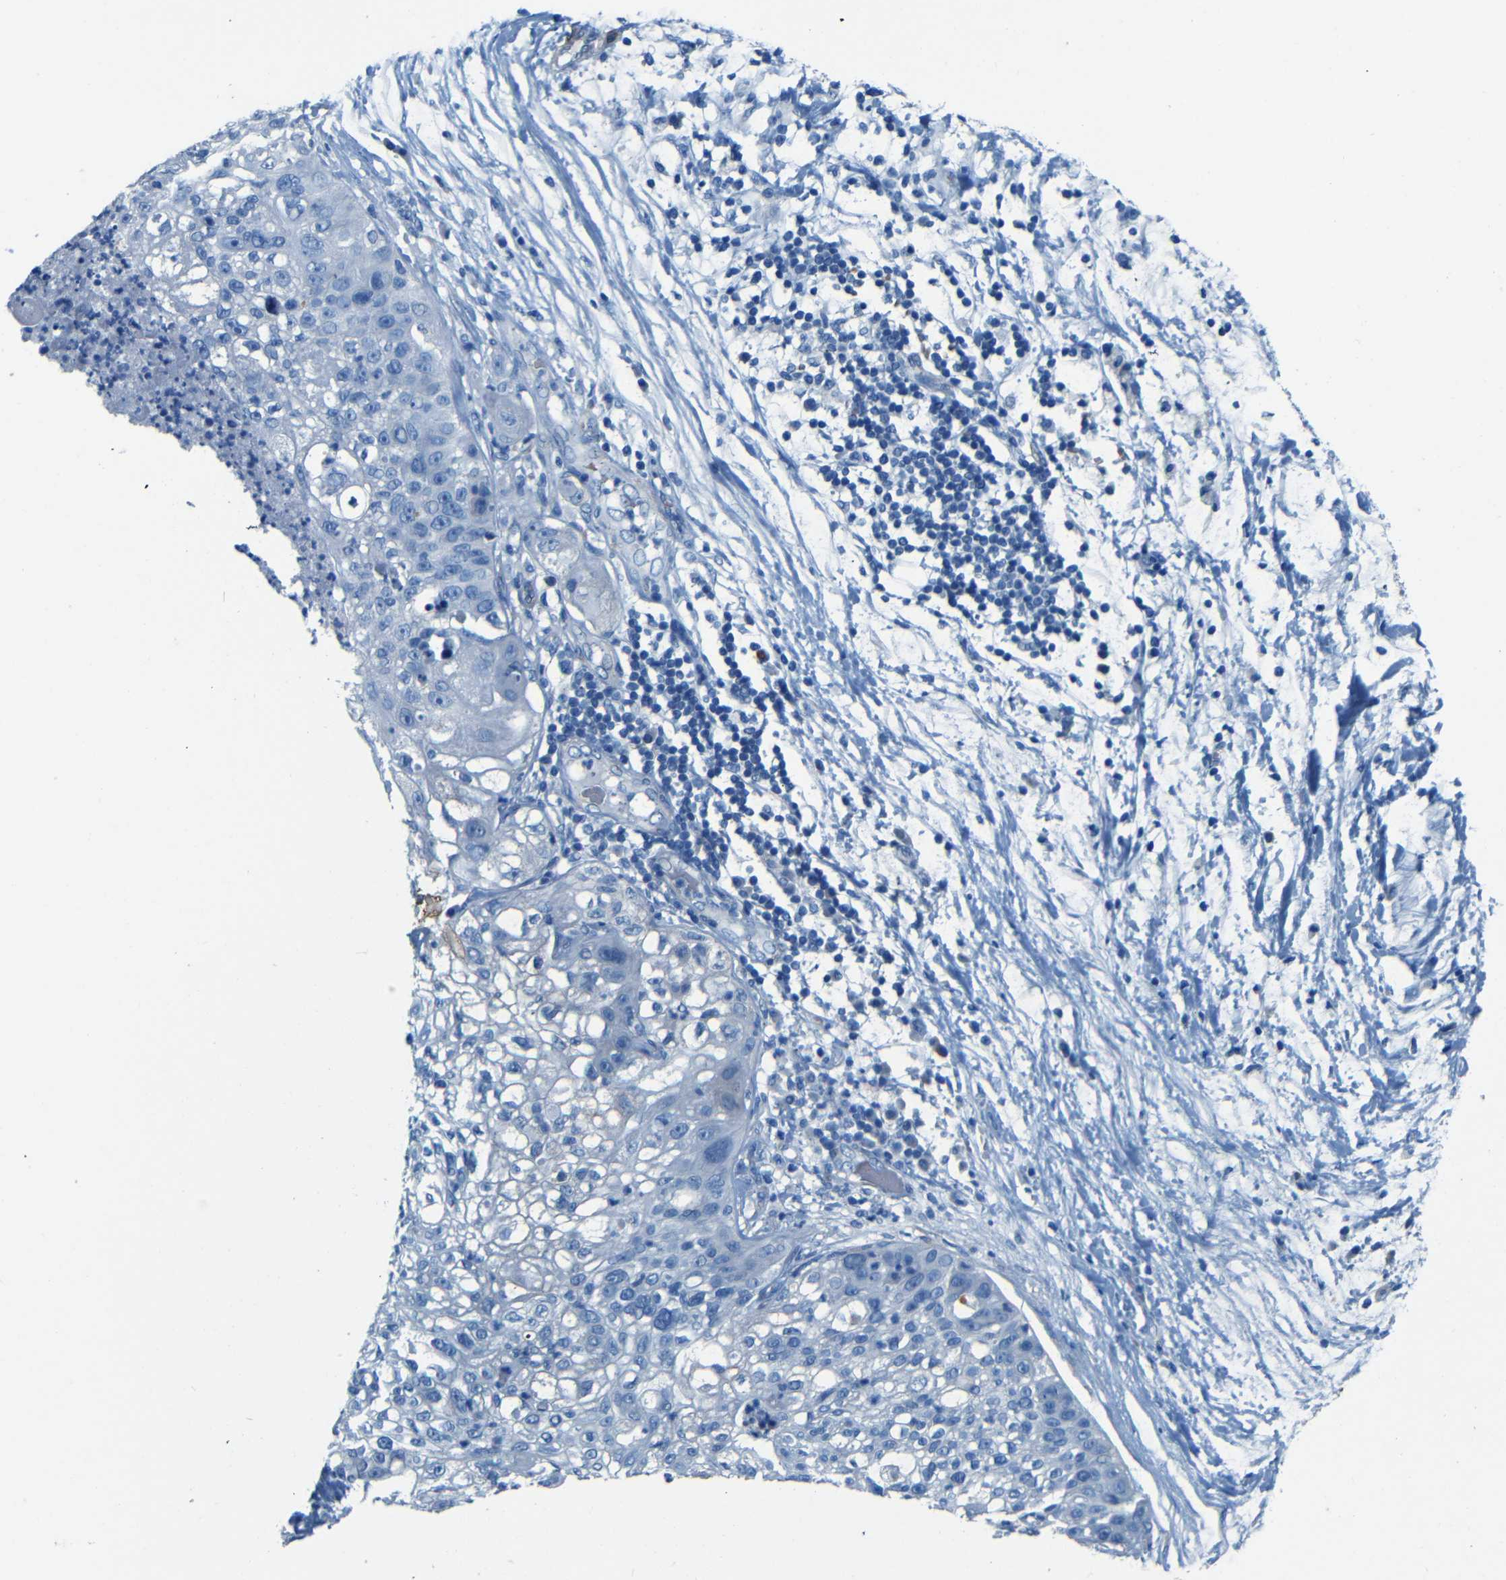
{"staining": {"intensity": "negative", "quantity": "none", "location": "none"}, "tissue": "lung cancer", "cell_type": "Tumor cells", "image_type": "cancer", "snomed": [{"axis": "morphology", "description": "Inflammation, NOS"}, {"axis": "morphology", "description": "Squamous cell carcinoma, NOS"}, {"axis": "topography", "description": "Lymph node"}, {"axis": "topography", "description": "Soft tissue"}, {"axis": "topography", "description": "Lung"}], "caption": "Tumor cells are negative for protein expression in human lung squamous cell carcinoma.", "gene": "MAP2", "patient": {"sex": "male", "age": 66}}